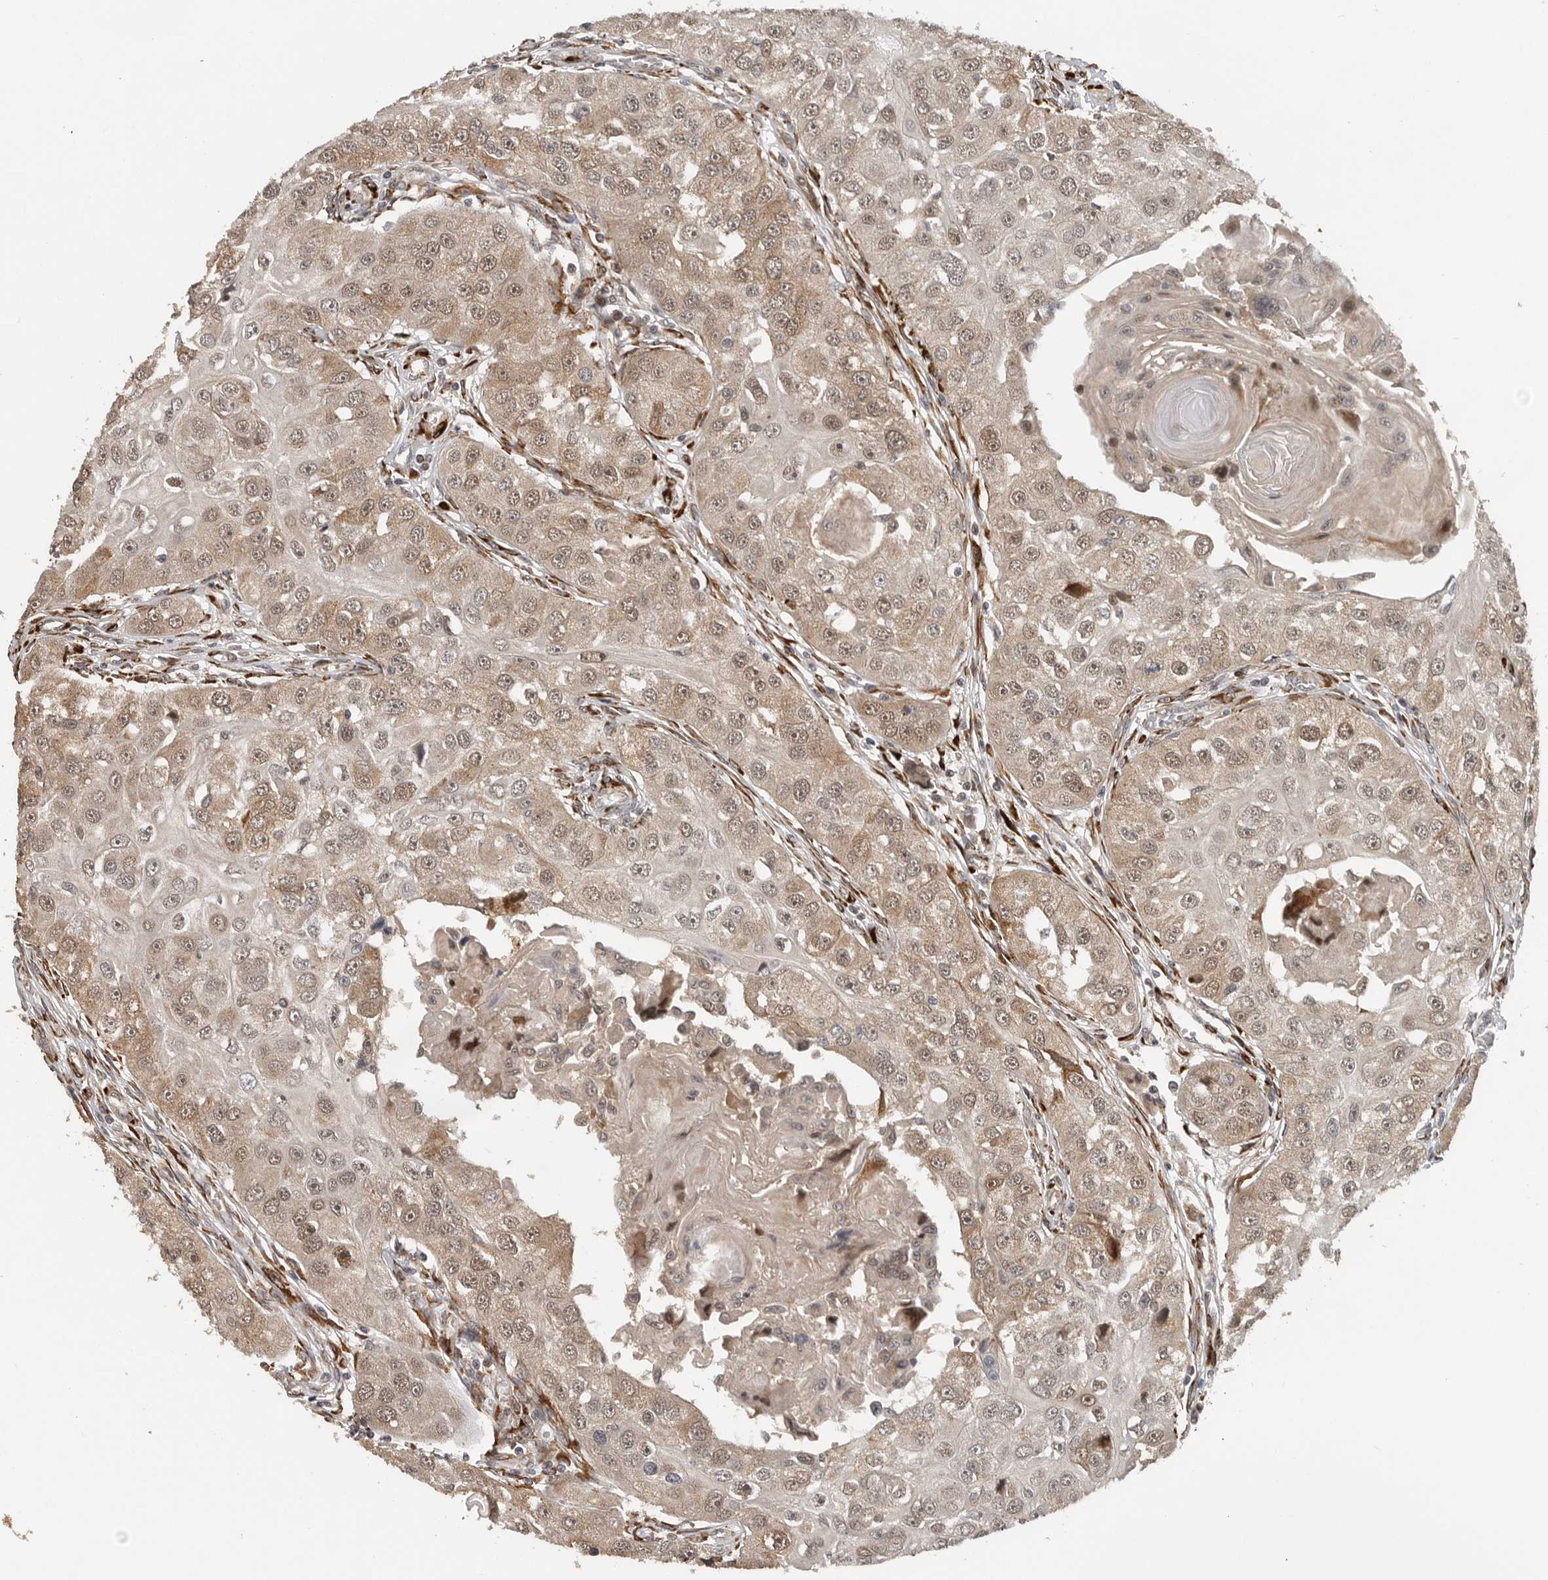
{"staining": {"intensity": "moderate", "quantity": ">75%", "location": "cytoplasmic/membranous,nuclear"}, "tissue": "head and neck cancer", "cell_type": "Tumor cells", "image_type": "cancer", "snomed": [{"axis": "morphology", "description": "Normal tissue, NOS"}, {"axis": "morphology", "description": "Squamous cell carcinoma, NOS"}, {"axis": "topography", "description": "Skeletal muscle"}, {"axis": "topography", "description": "Head-Neck"}], "caption": "Moderate cytoplasmic/membranous and nuclear expression for a protein is seen in approximately >75% of tumor cells of head and neck cancer (squamous cell carcinoma) using immunohistochemistry.", "gene": "HENMT1", "patient": {"sex": "male", "age": 51}}